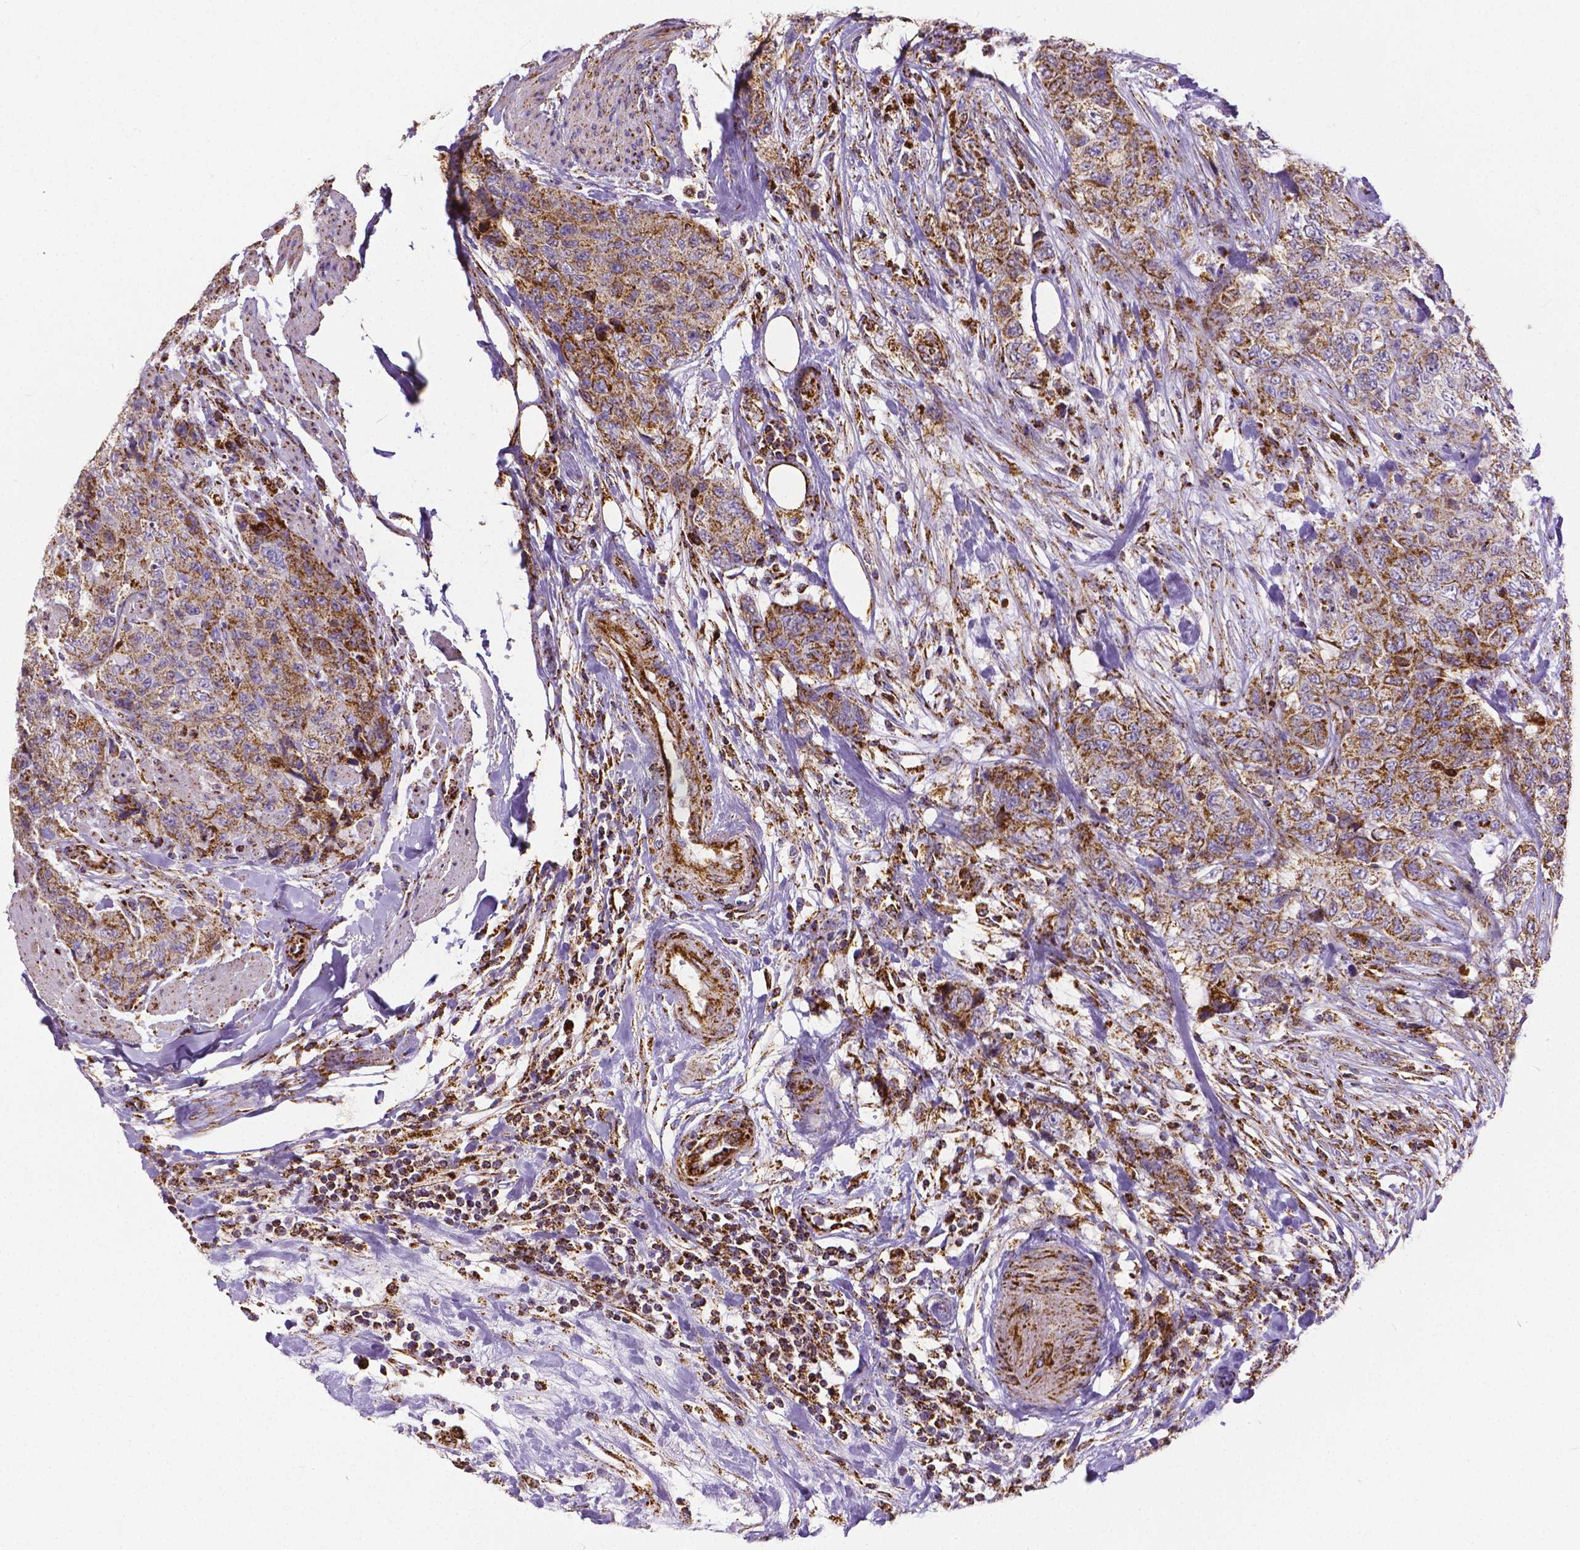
{"staining": {"intensity": "moderate", "quantity": ">75%", "location": "cytoplasmic/membranous"}, "tissue": "urothelial cancer", "cell_type": "Tumor cells", "image_type": "cancer", "snomed": [{"axis": "morphology", "description": "Urothelial carcinoma, High grade"}, {"axis": "topography", "description": "Urinary bladder"}], "caption": "Urothelial cancer stained with a brown dye displays moderate cytoplasmic/membranous positive positivity in about >75% of tumor cells.", "gene": "MACC1", "patient": {"sex": "female", "age": 78}}